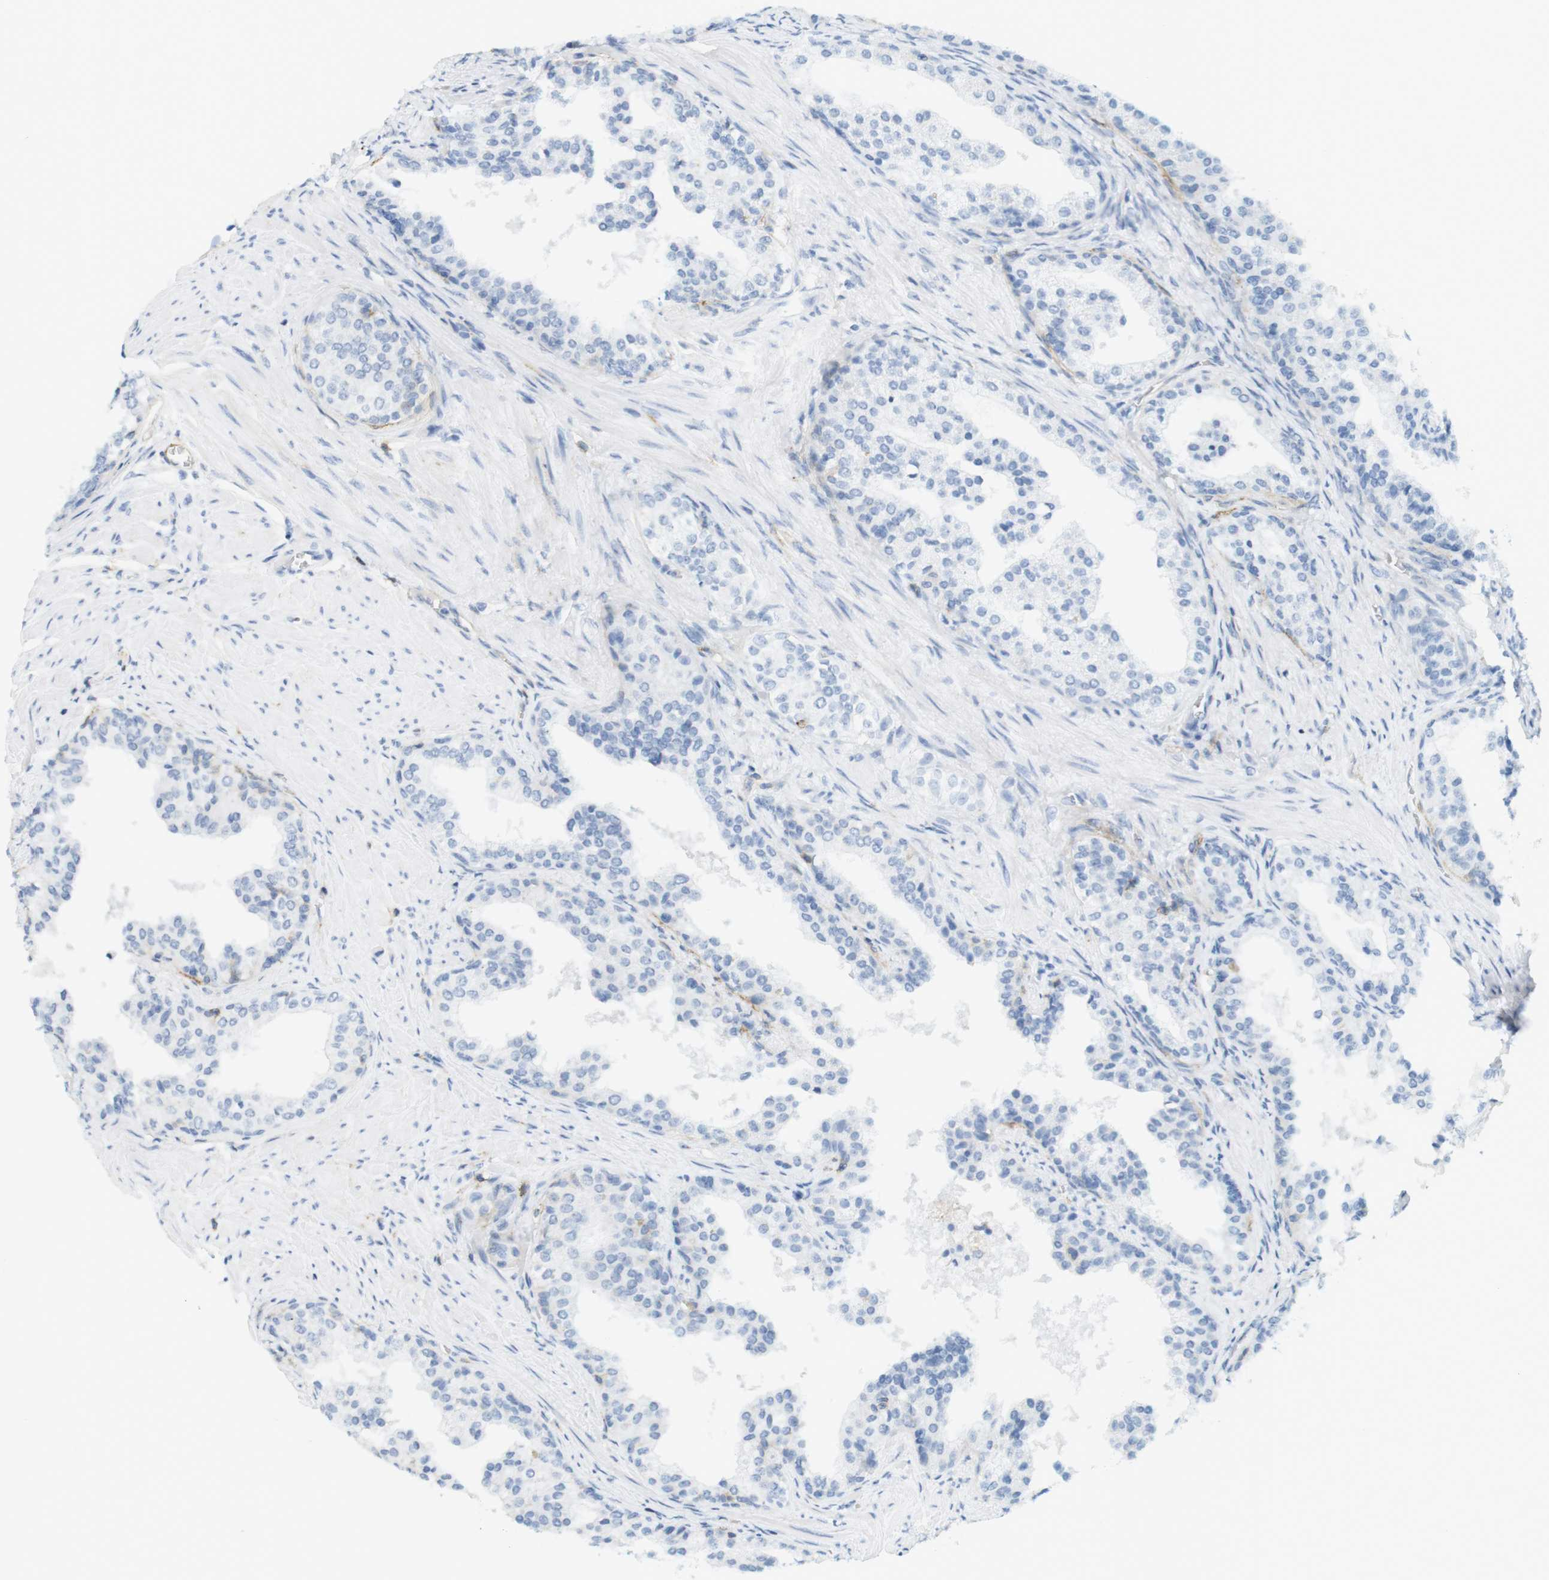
{"staining": {"intensity": "negative", "quantity": "none", "location": "none"}, "tissue": "prostate cancer", "cell_type": "Tumor cells", "image_type": "cancer", "snomed": [{"axis": "morphology", "description": "Adenocarcinoma, Low grade"}, {"axis": "topography", "description": "Prostate"}], "caption": "Prostate adenocarcinoma (low-grade) stained for a protein using immunohistochemistry (IHC) exhibits no staining tumor cells.", "gene": "F2R", "patient": {"sex": "male", "age": 60}}